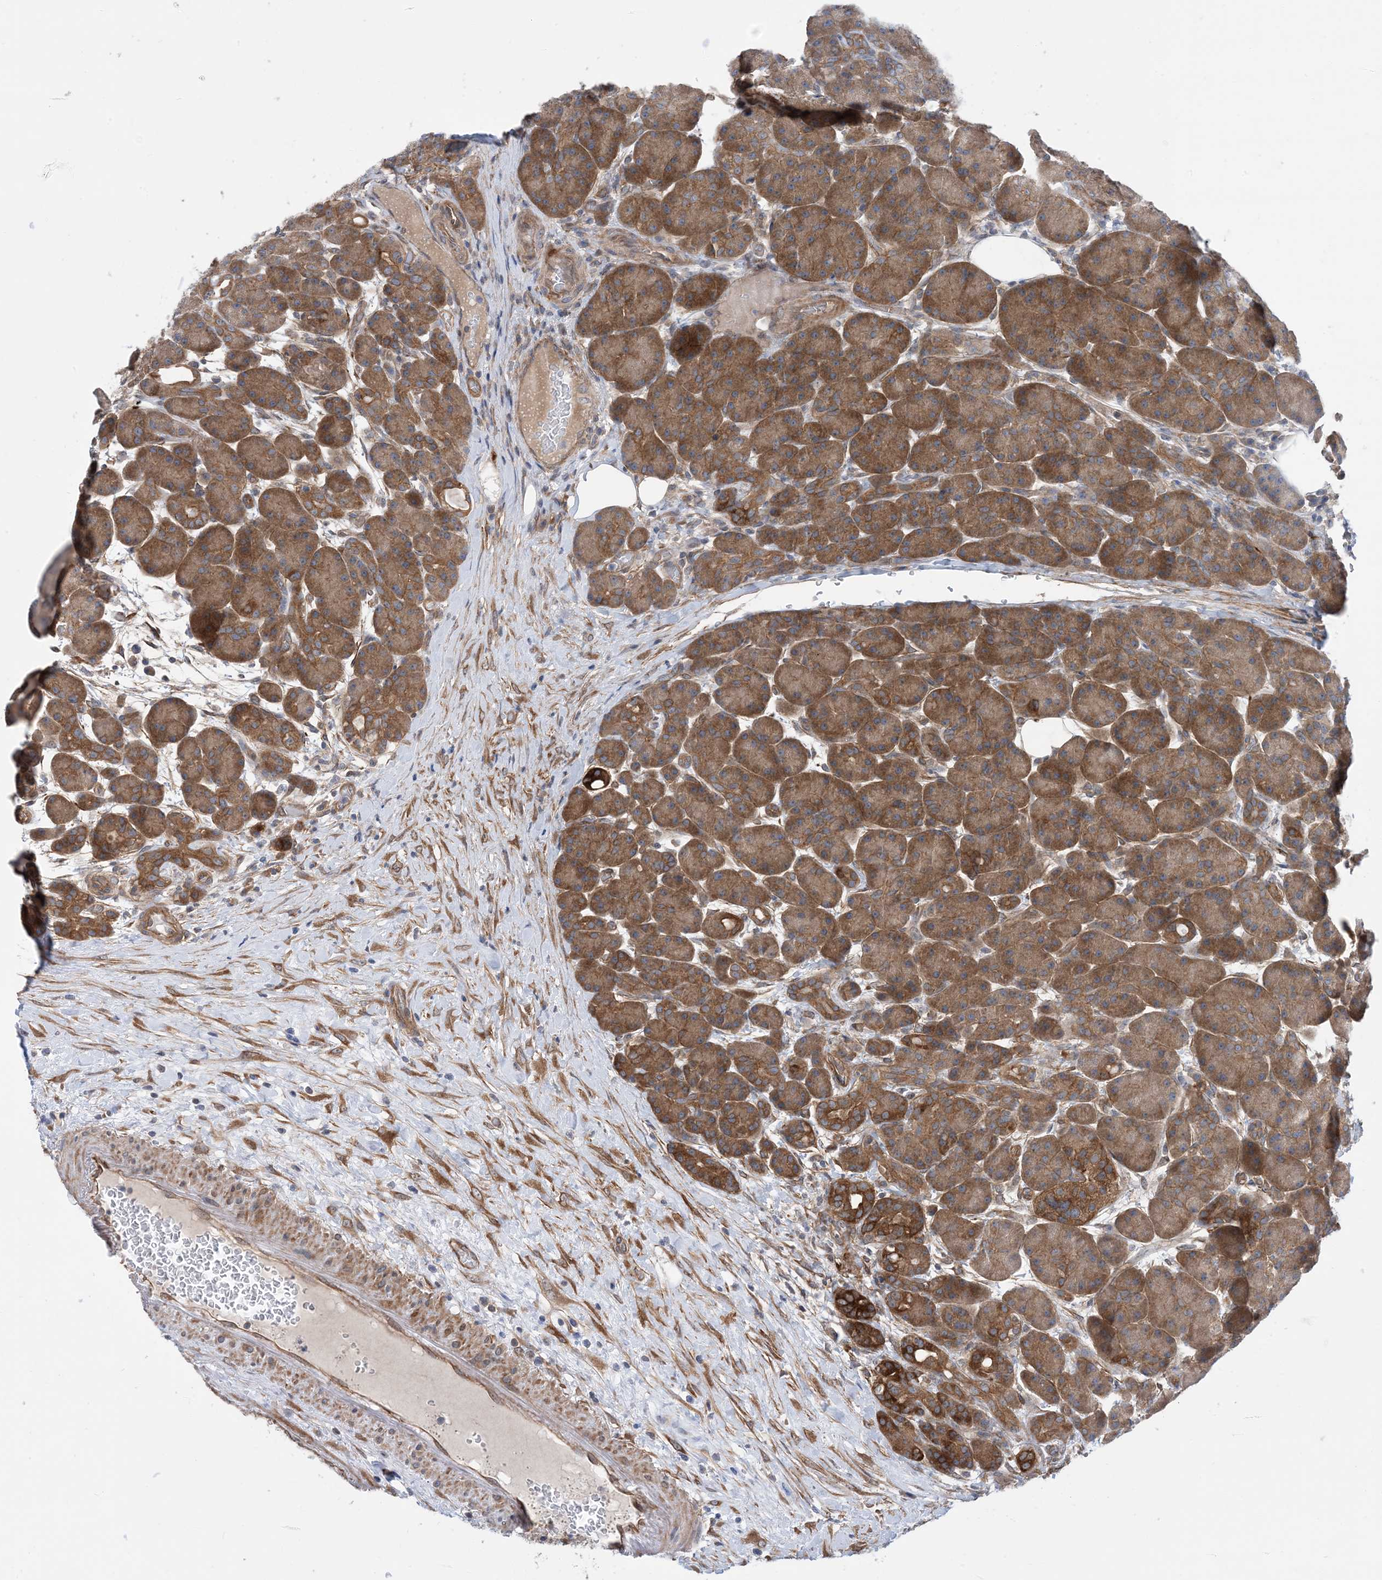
{"staining": {"intensity": "moderate", "quantity": ">75%", "location": "cytoplasmic/membranous"}, "tissue": "pancreas", "cell_type": "Exocrine glandular cells", "image_type": "normal", "snomed": [{"axis": "morphology", "description": "Normal tissue, NOS"}, {"axis": "topography", "description": "Pancreas"}], "caption": "An IHC photomicrograph of normal tissue is shown. Protein staining in brown shows moderate cytoplasmic/membranous positivity in pancreas within exocrine glandular cells.", "gene": "EHBP1", "patient": {"sex": "male", "age": 63}}